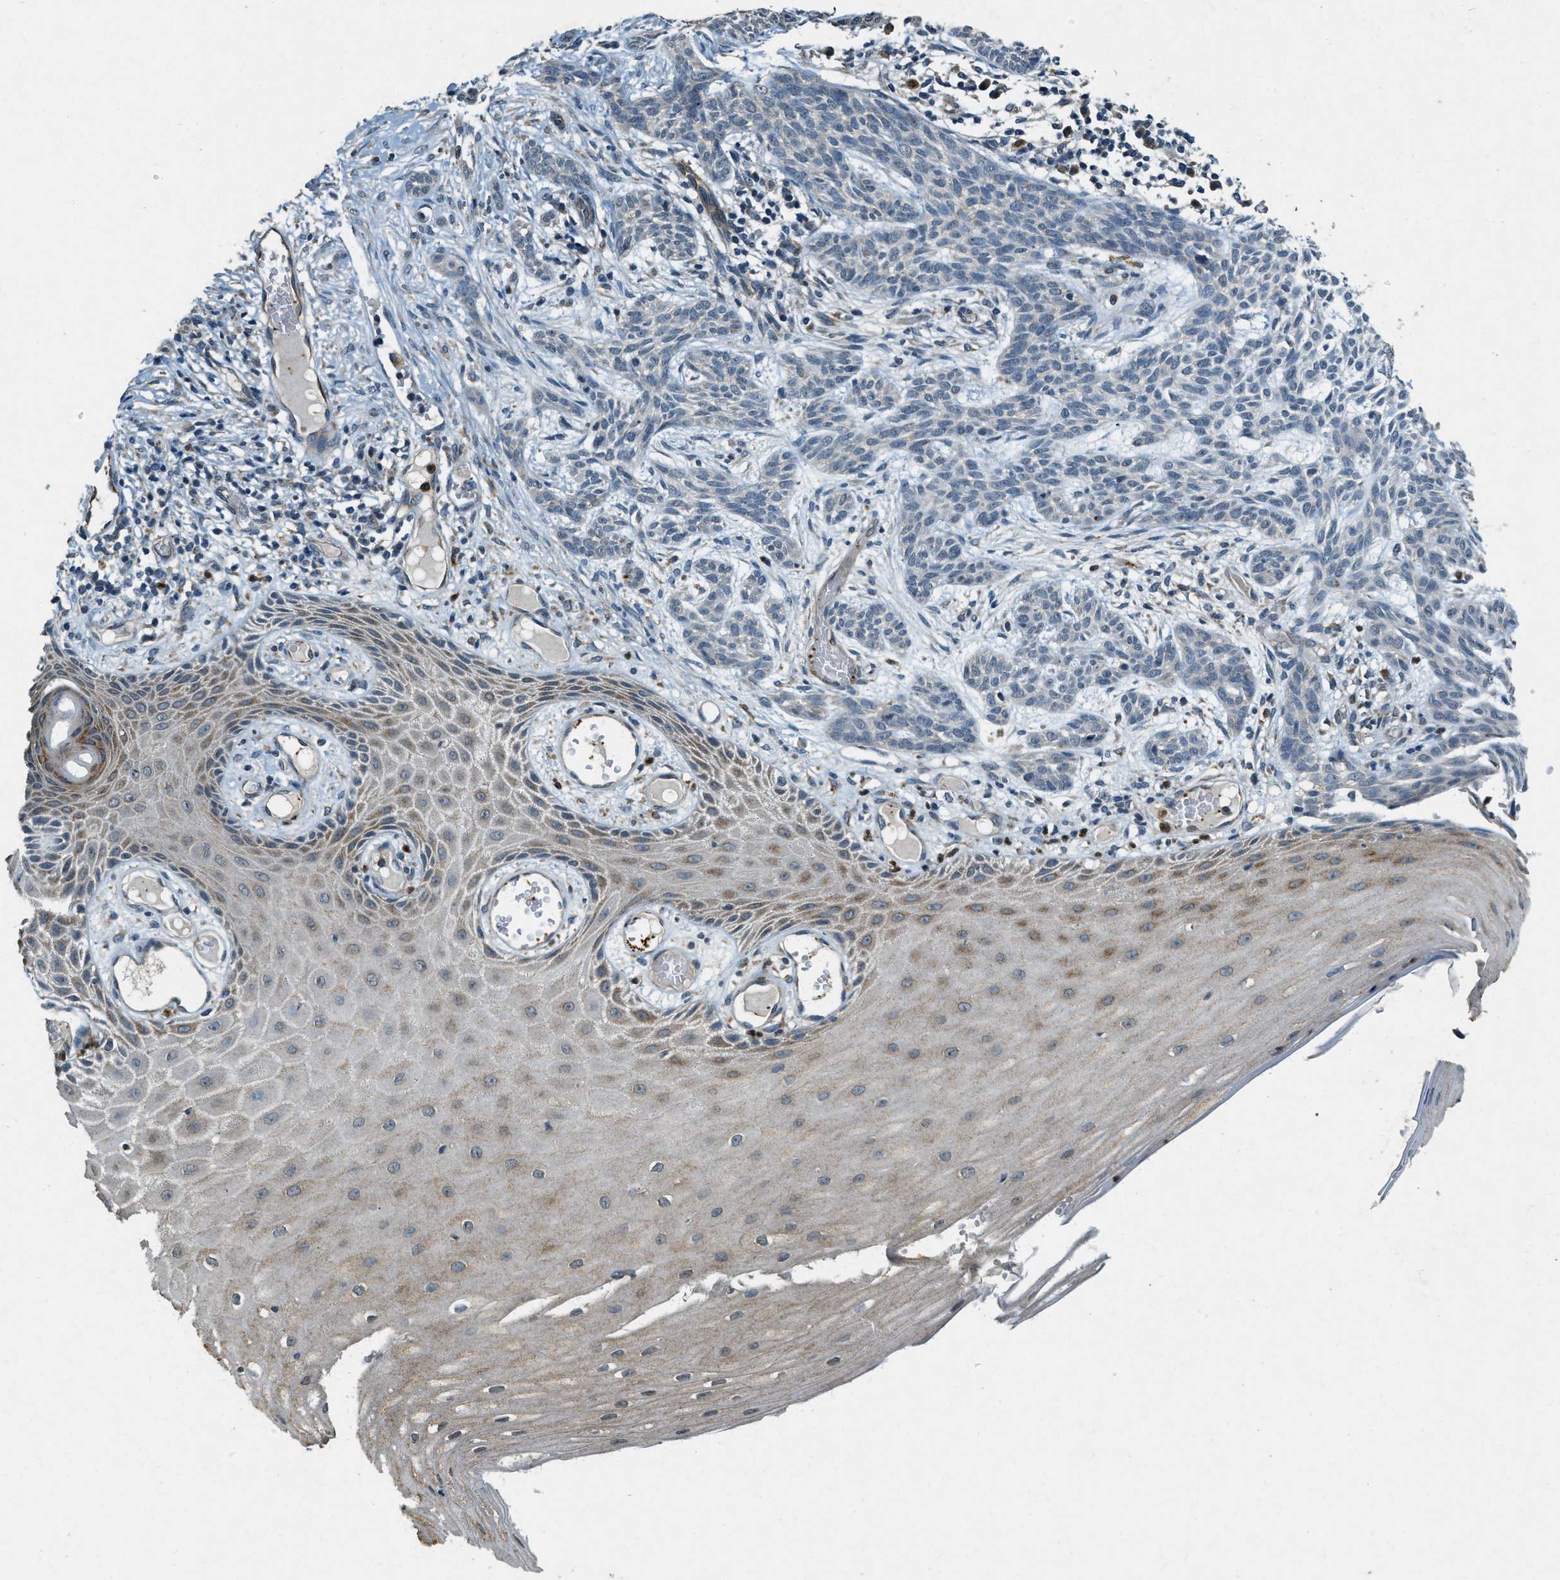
{"staining": {"intensity": "negative", "quantity": "none", "location": "none"}, "tissue": "skin cancer", "cell_type": "Tumor cells", "image_type": "cancer", "snomed": [{"axis": "morphology", "description": "Basal cell carcinoma"}, {"axis": "topography", "description": "Skin"}], "caption": "This is an IHC image of basal cell carcinoma (skin). There is no positivity in tumor cells.", "gene": "RAB3D", "patient": {"sex": "female", "age": 59}}